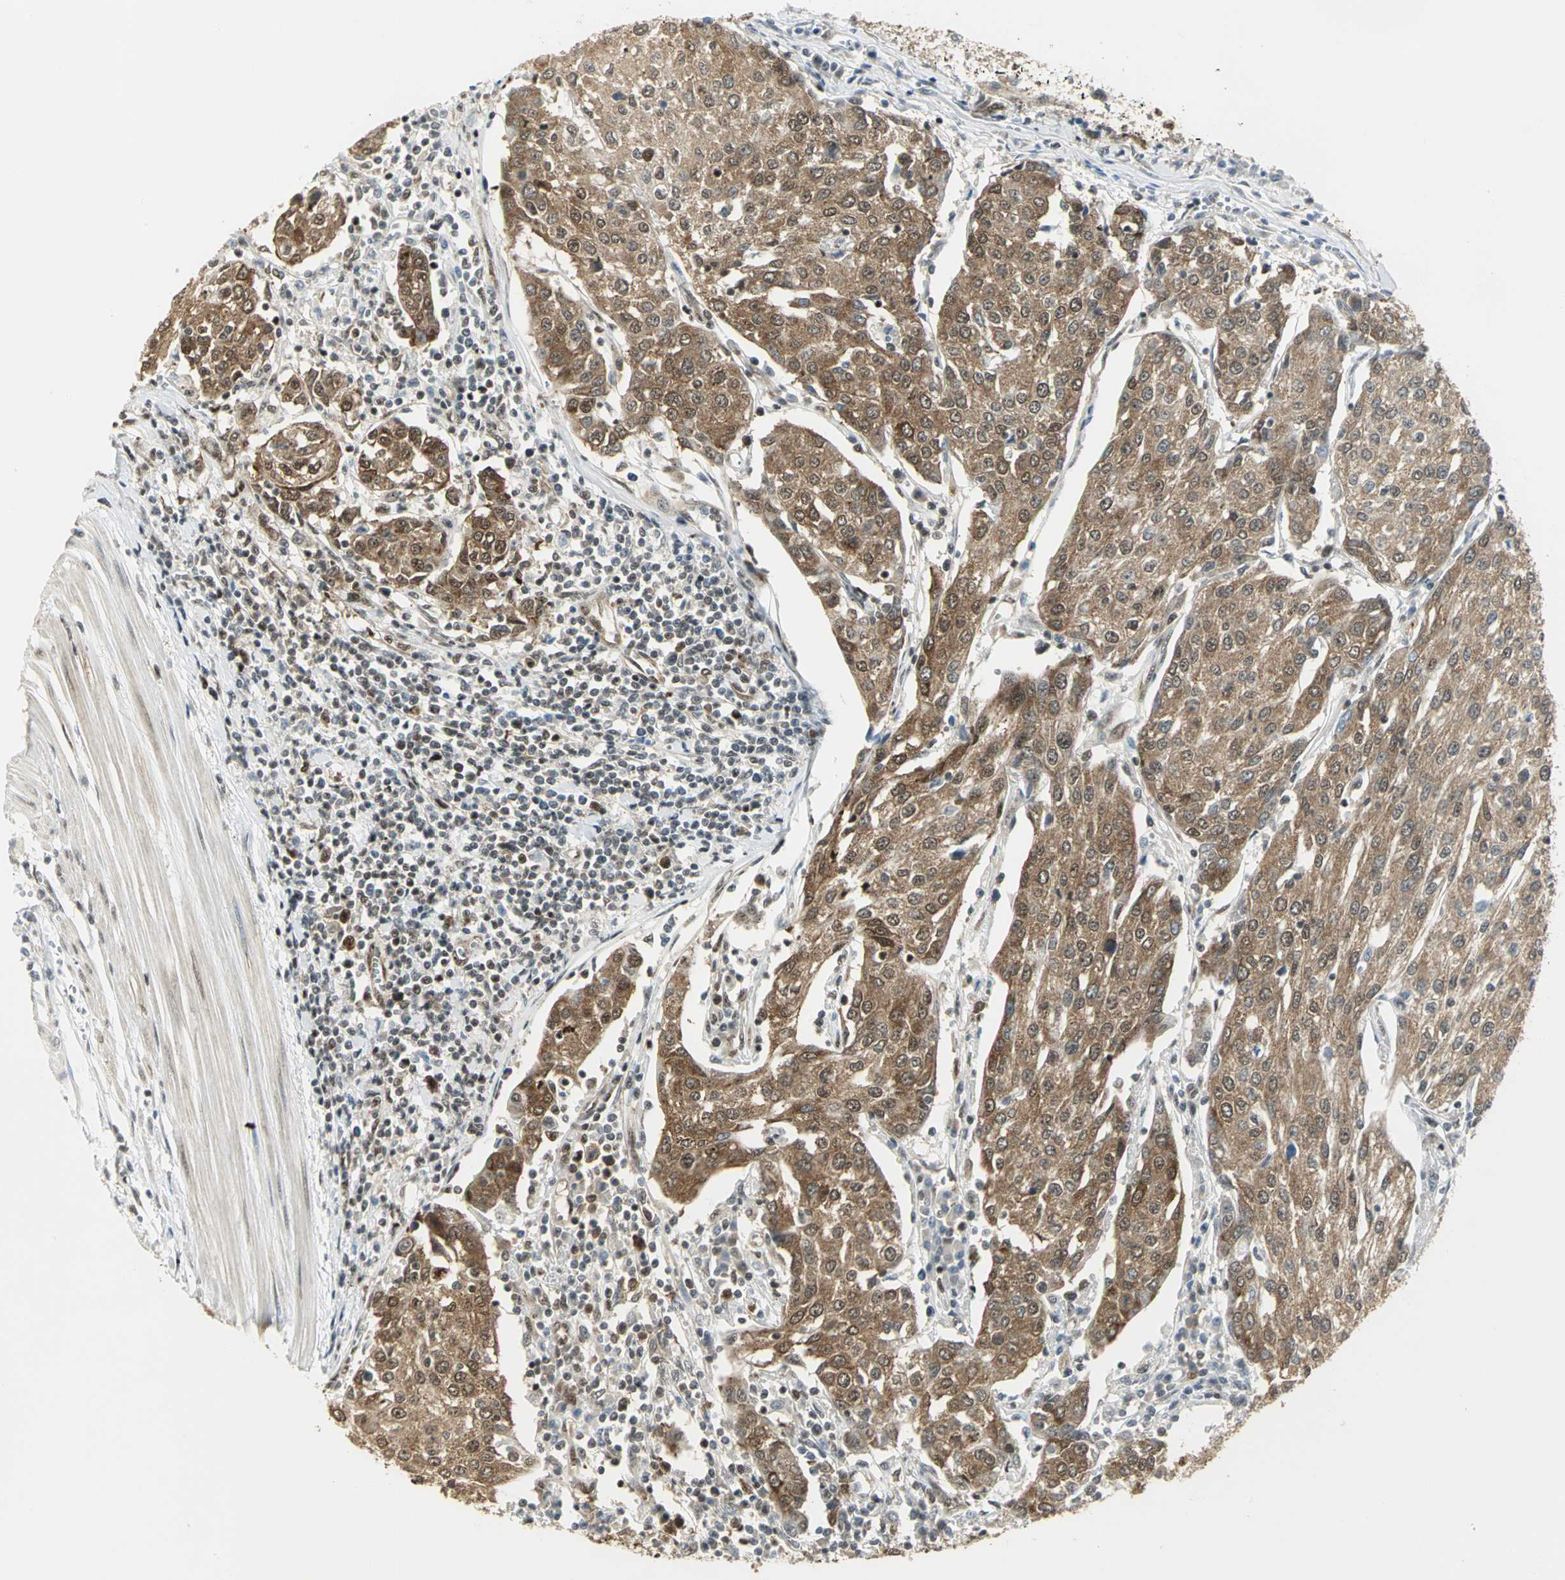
{"staining": {"intensity": "moderate", "quantity": "25%-75%", "location": "cytoplasmic/membranous,nuclear"}, "tissue": "urothelial cancer", "cell_type": "Tumor cells", "image_type": "cancer", "snomed": [{"axis": "morphology", "description": "Urothelial carcinoma, High grade"}, {"axis": "topography", "description": "Urinary bladder"}], "caption": "Immunohistochemical staining of human urothelial carcinoma (high-grade) exhibits medium levels of moderate cytoplasmic/membranous and nuclear protein staining in about 25%-75% of tumor cells.", "gene": "DDX5", "patient": {"sex": "female", "age": 85}}